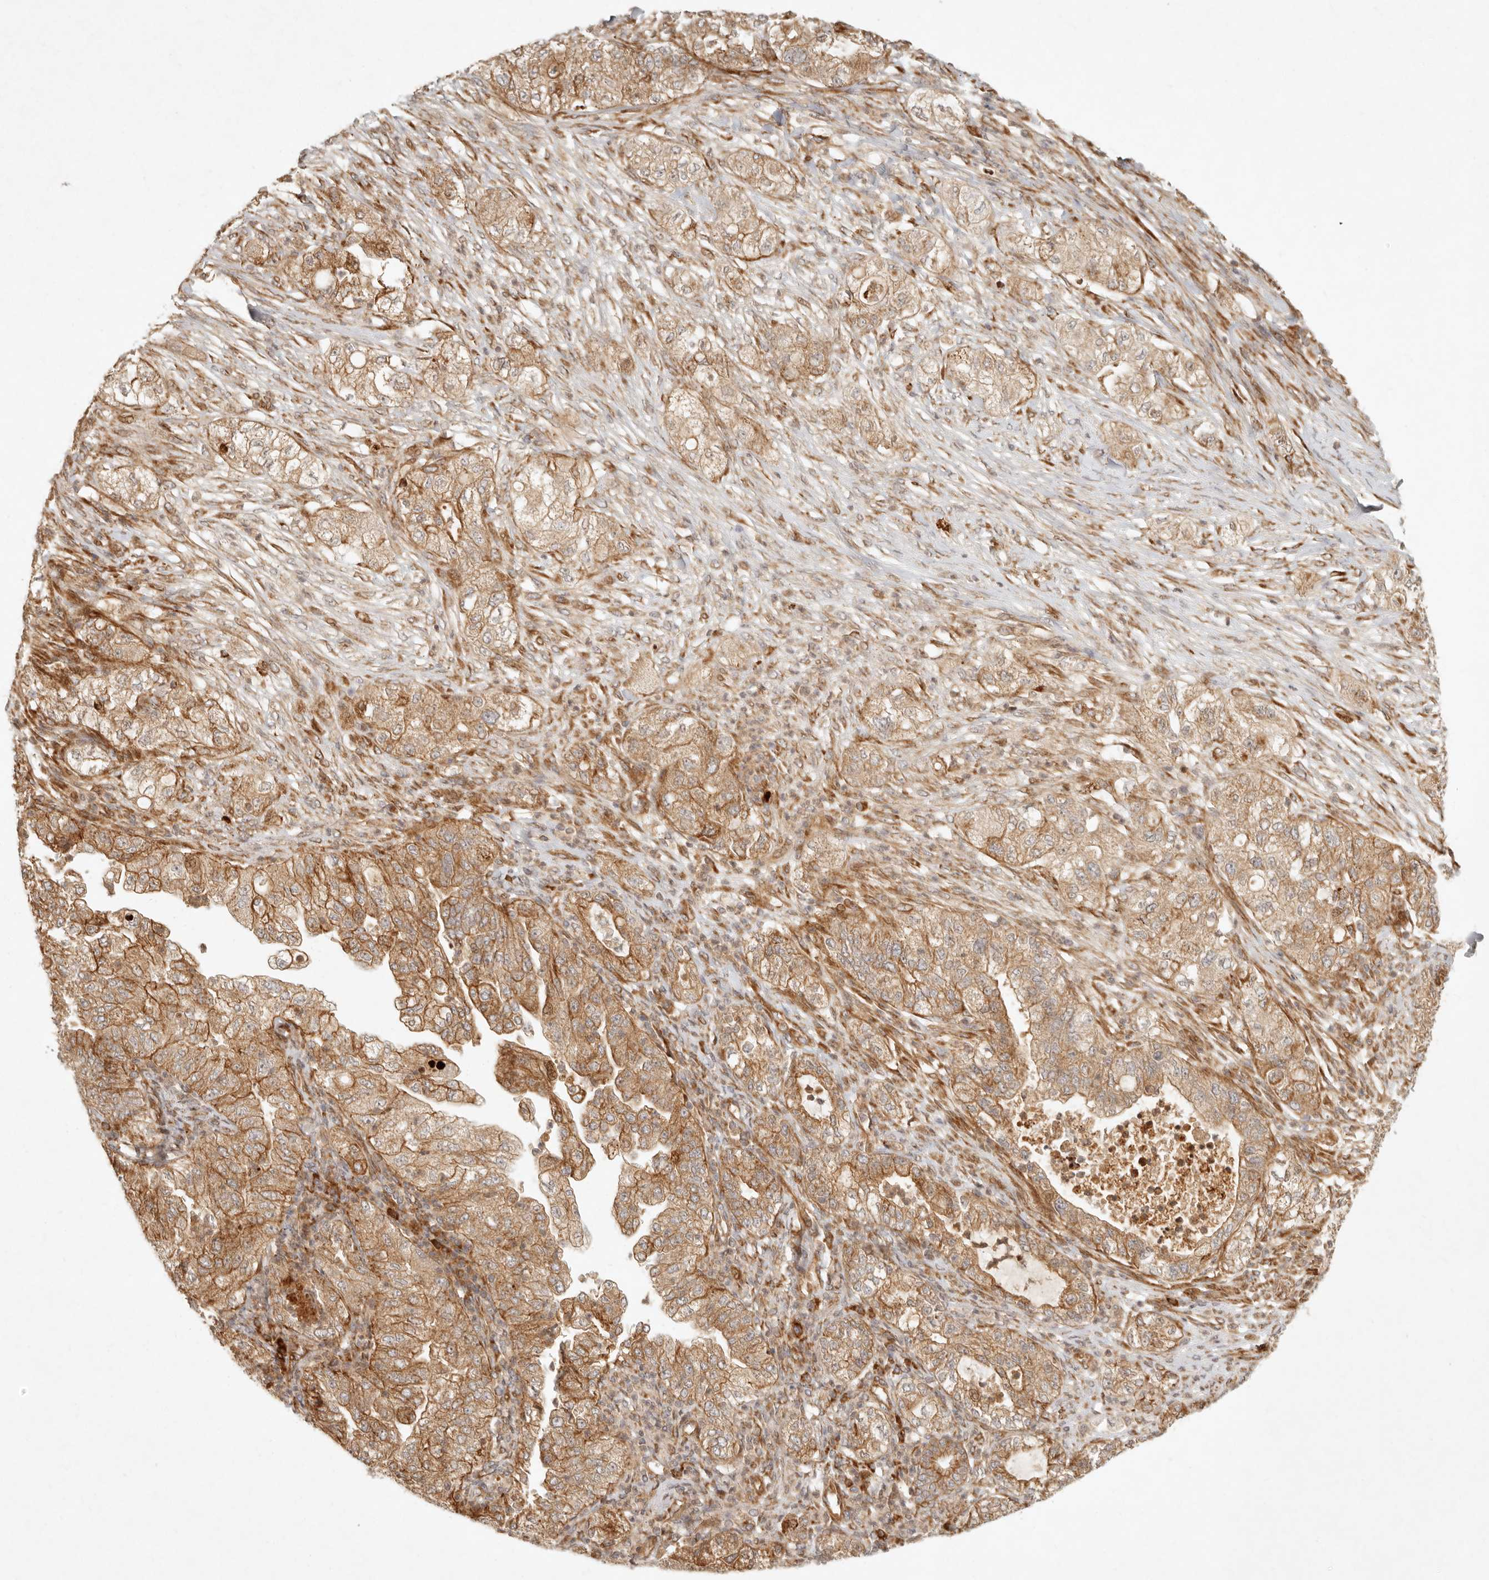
{"staining": {"intensity": "moderate", "quantity": ">75%", "location": "cytoplasmic/membranous,nuclear"}, "tissue": "pancreatic cancer", "cell_type": "Tumor cells", "image_type": "cancer", "snomed": [{"axis": "morphology", "description": "Adenocarcinoma, NOS"}, {"axis": "topography", "description": "Pancreas"}], "caption": "This is an image of immunohistochemistry staining of pancreatic cancer (adenocarcinoma), which shows moderate positivity in the cytoplasmic/membranous and nuclear of tumor cells.", "gene": "KLHL38", "patient": {"sex": "female", "age": 78}}